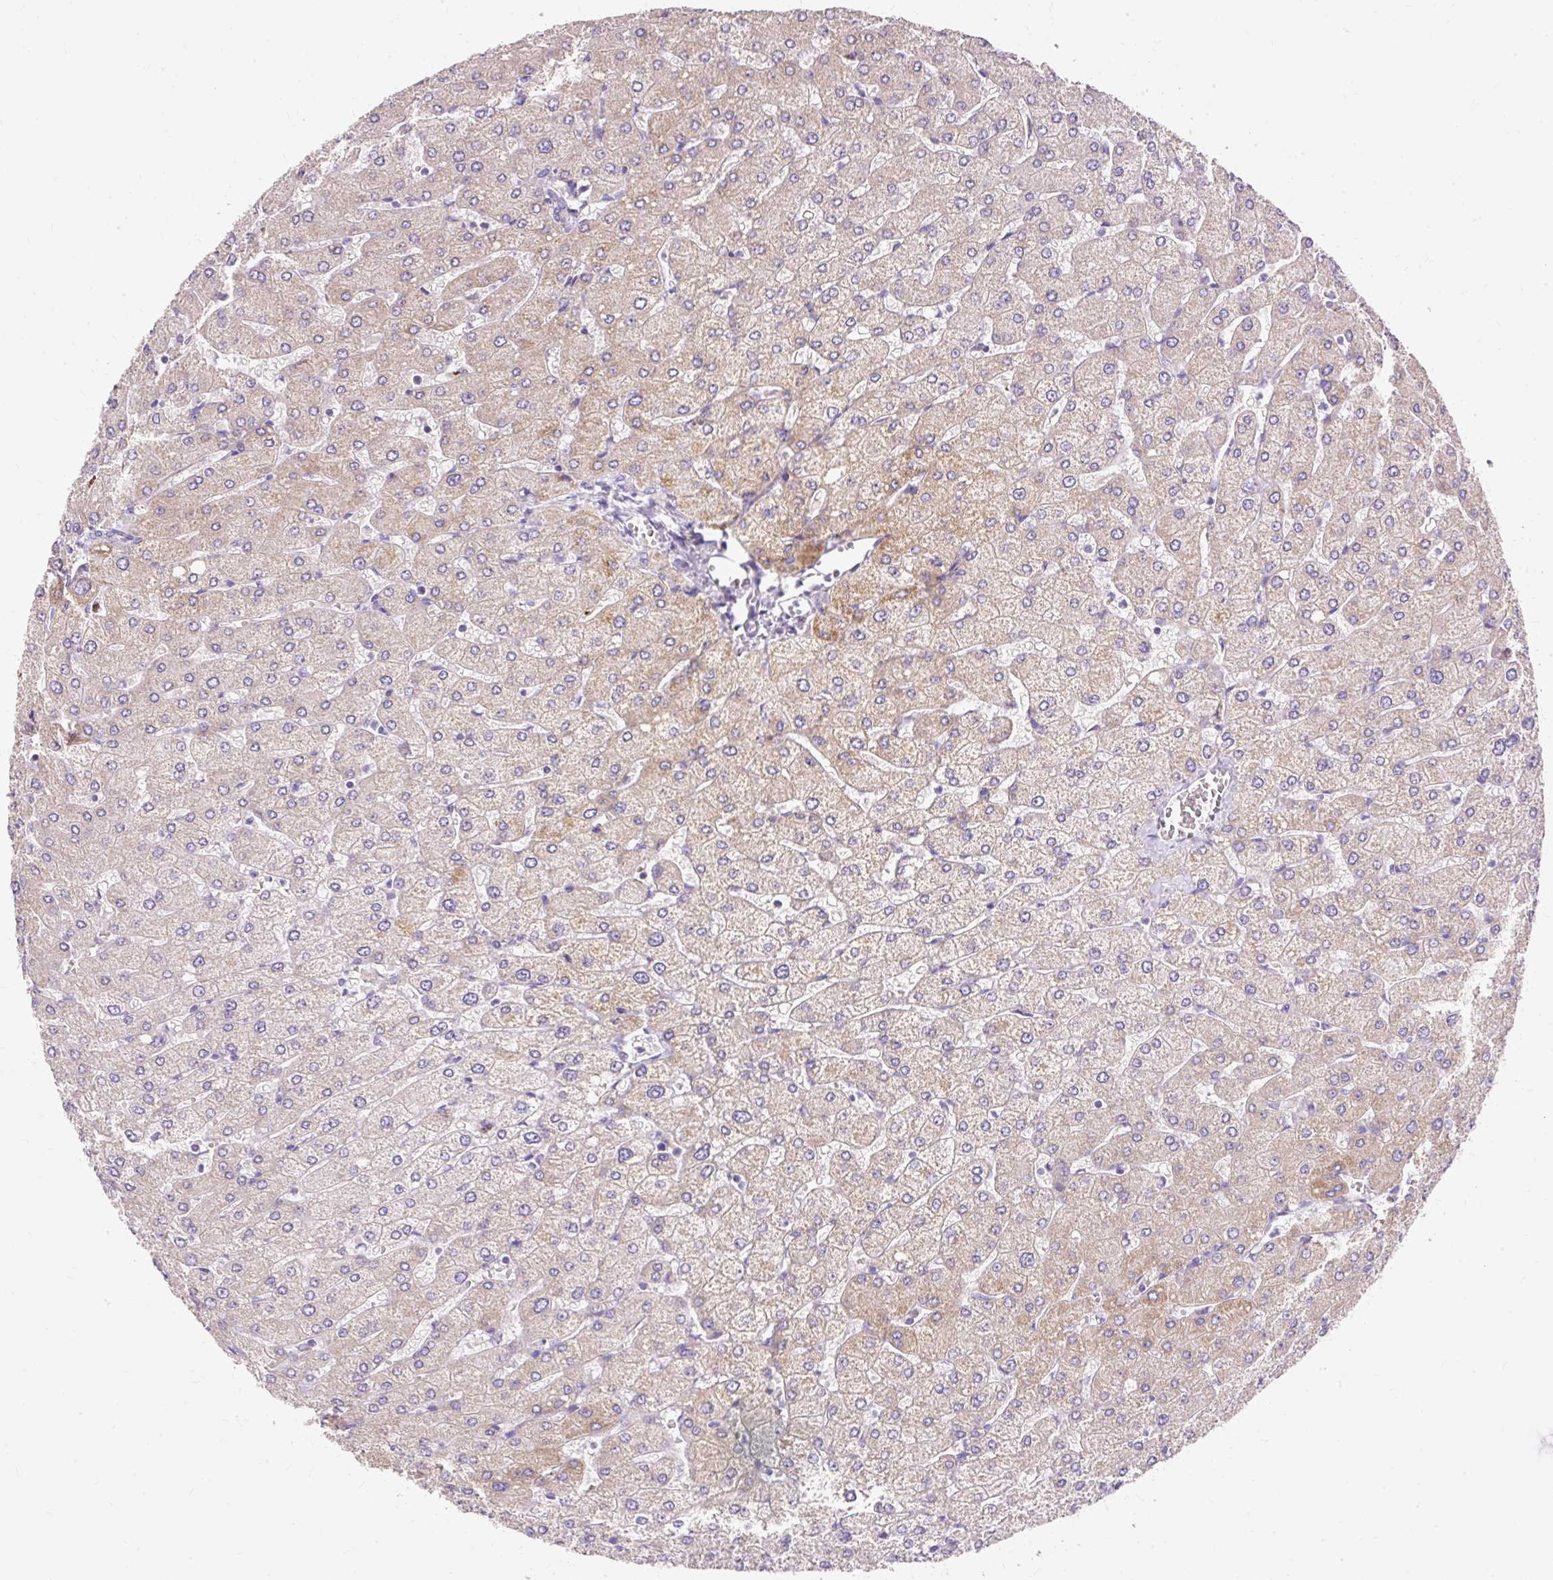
{"staining": {"intensity": "negative", "quantity": "none", "location": "none"}, "tissue": "liver", "cell_type": "Cholangiocytes", "image_type": "normal", "snomed": [{"axis": "morphology", "description": "Normal tissue, NOS"}, {"axis": "topography", "description": "Liver"}], "caption": "Liver stained for a protein using immunohistochemistry demonstrates no staining cholangiocytes.", "gene": "PMAIP1", "patient": {"sex": "male", "age": 55}}